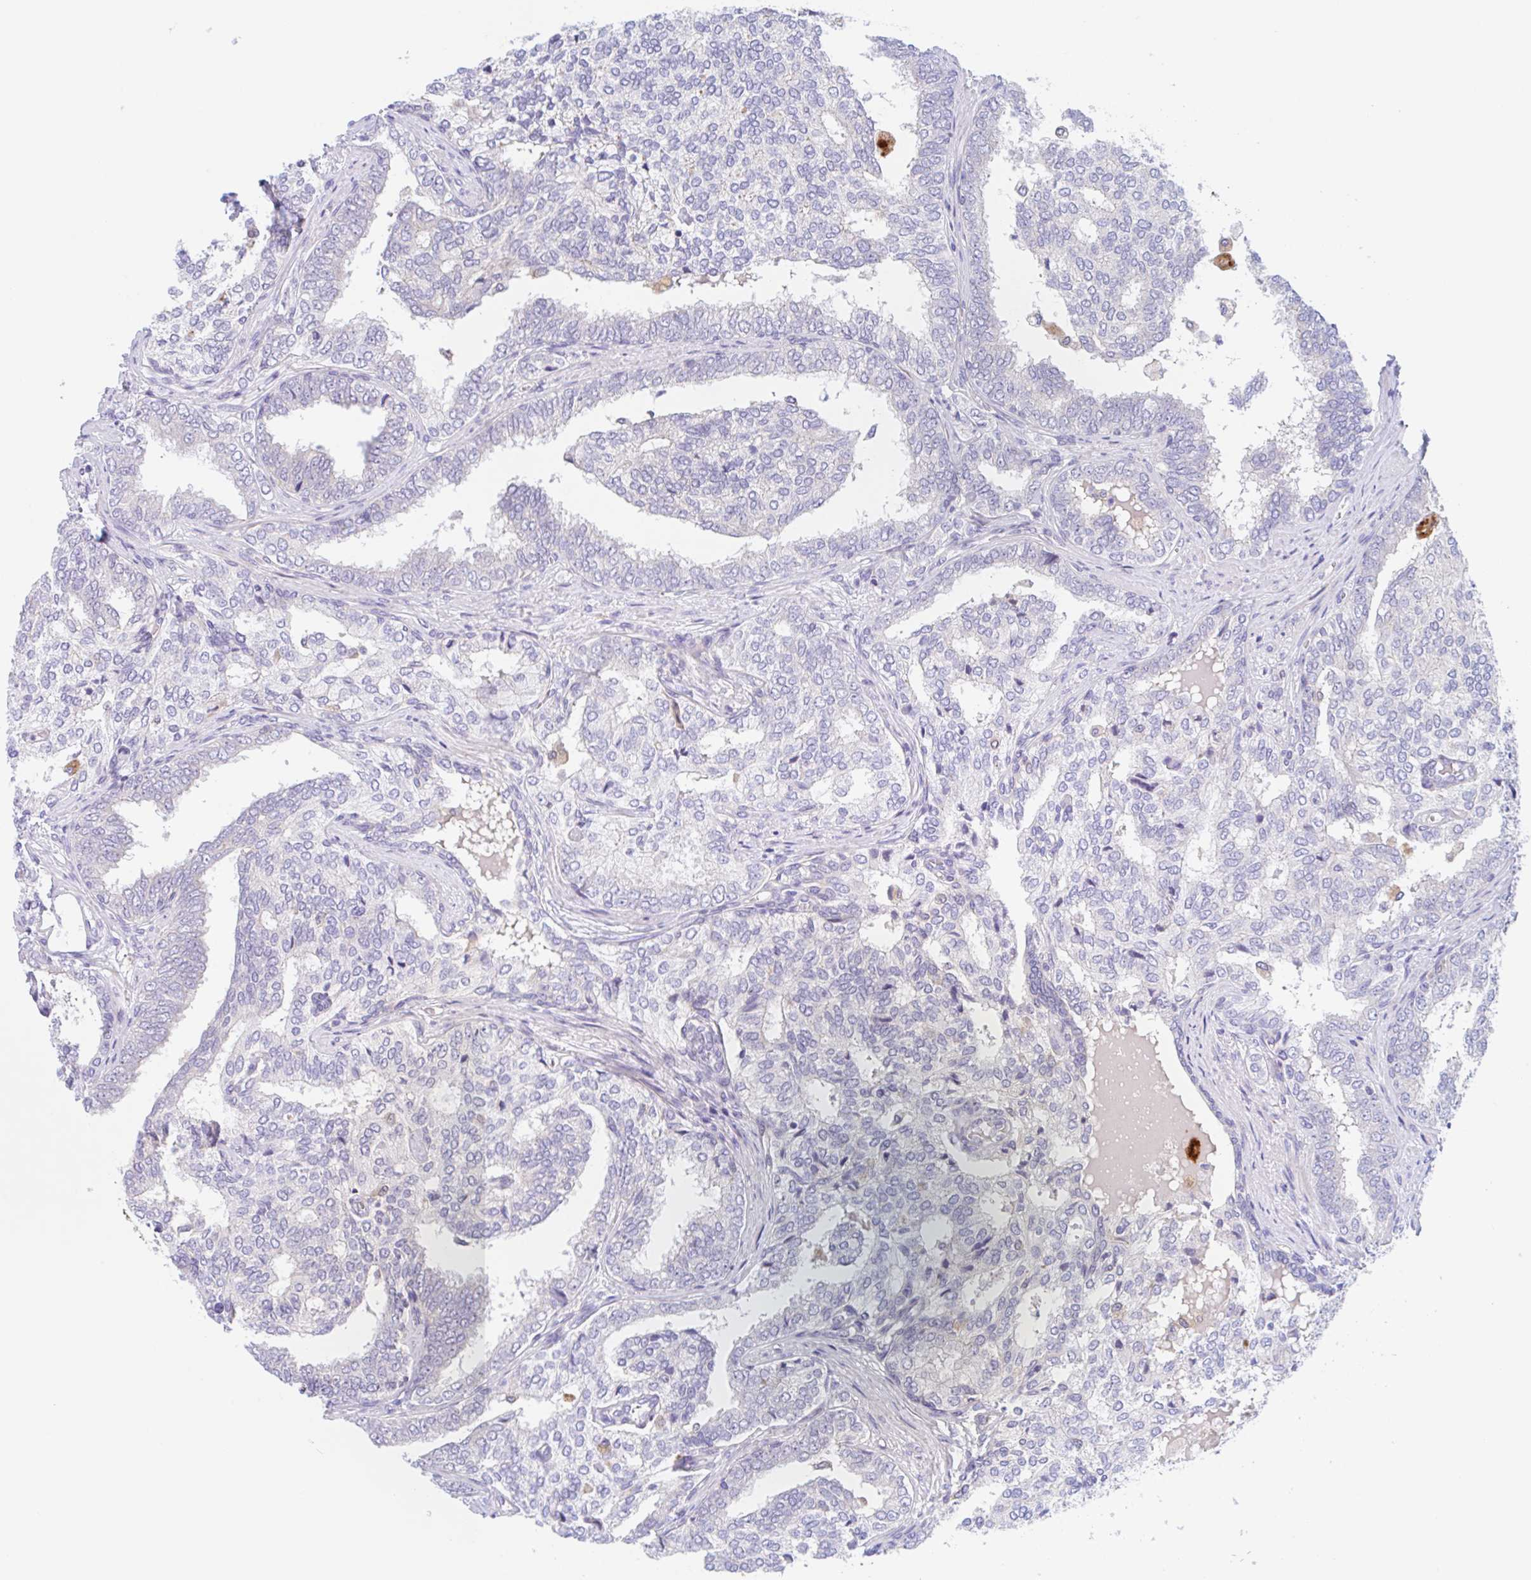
{"staining": {"intensity": "negative", "quantity": "none", "location": "none"}, "tissue": "prostate cancer", "cell_type": "Tumor cells", "image_type": "cancer", "snomed": [{"axis": "morphology", "description": "Adenocarcinoma, High grade"}, {"axis": "topography", "description": "Prostate"}], "caption": "IHC histopathology image of prostate cancer stained for a protein (brown), which displays no expression in tumor cells.", "gene": "TMEM86A", "patient": {"sex": "male", "age": 72}}